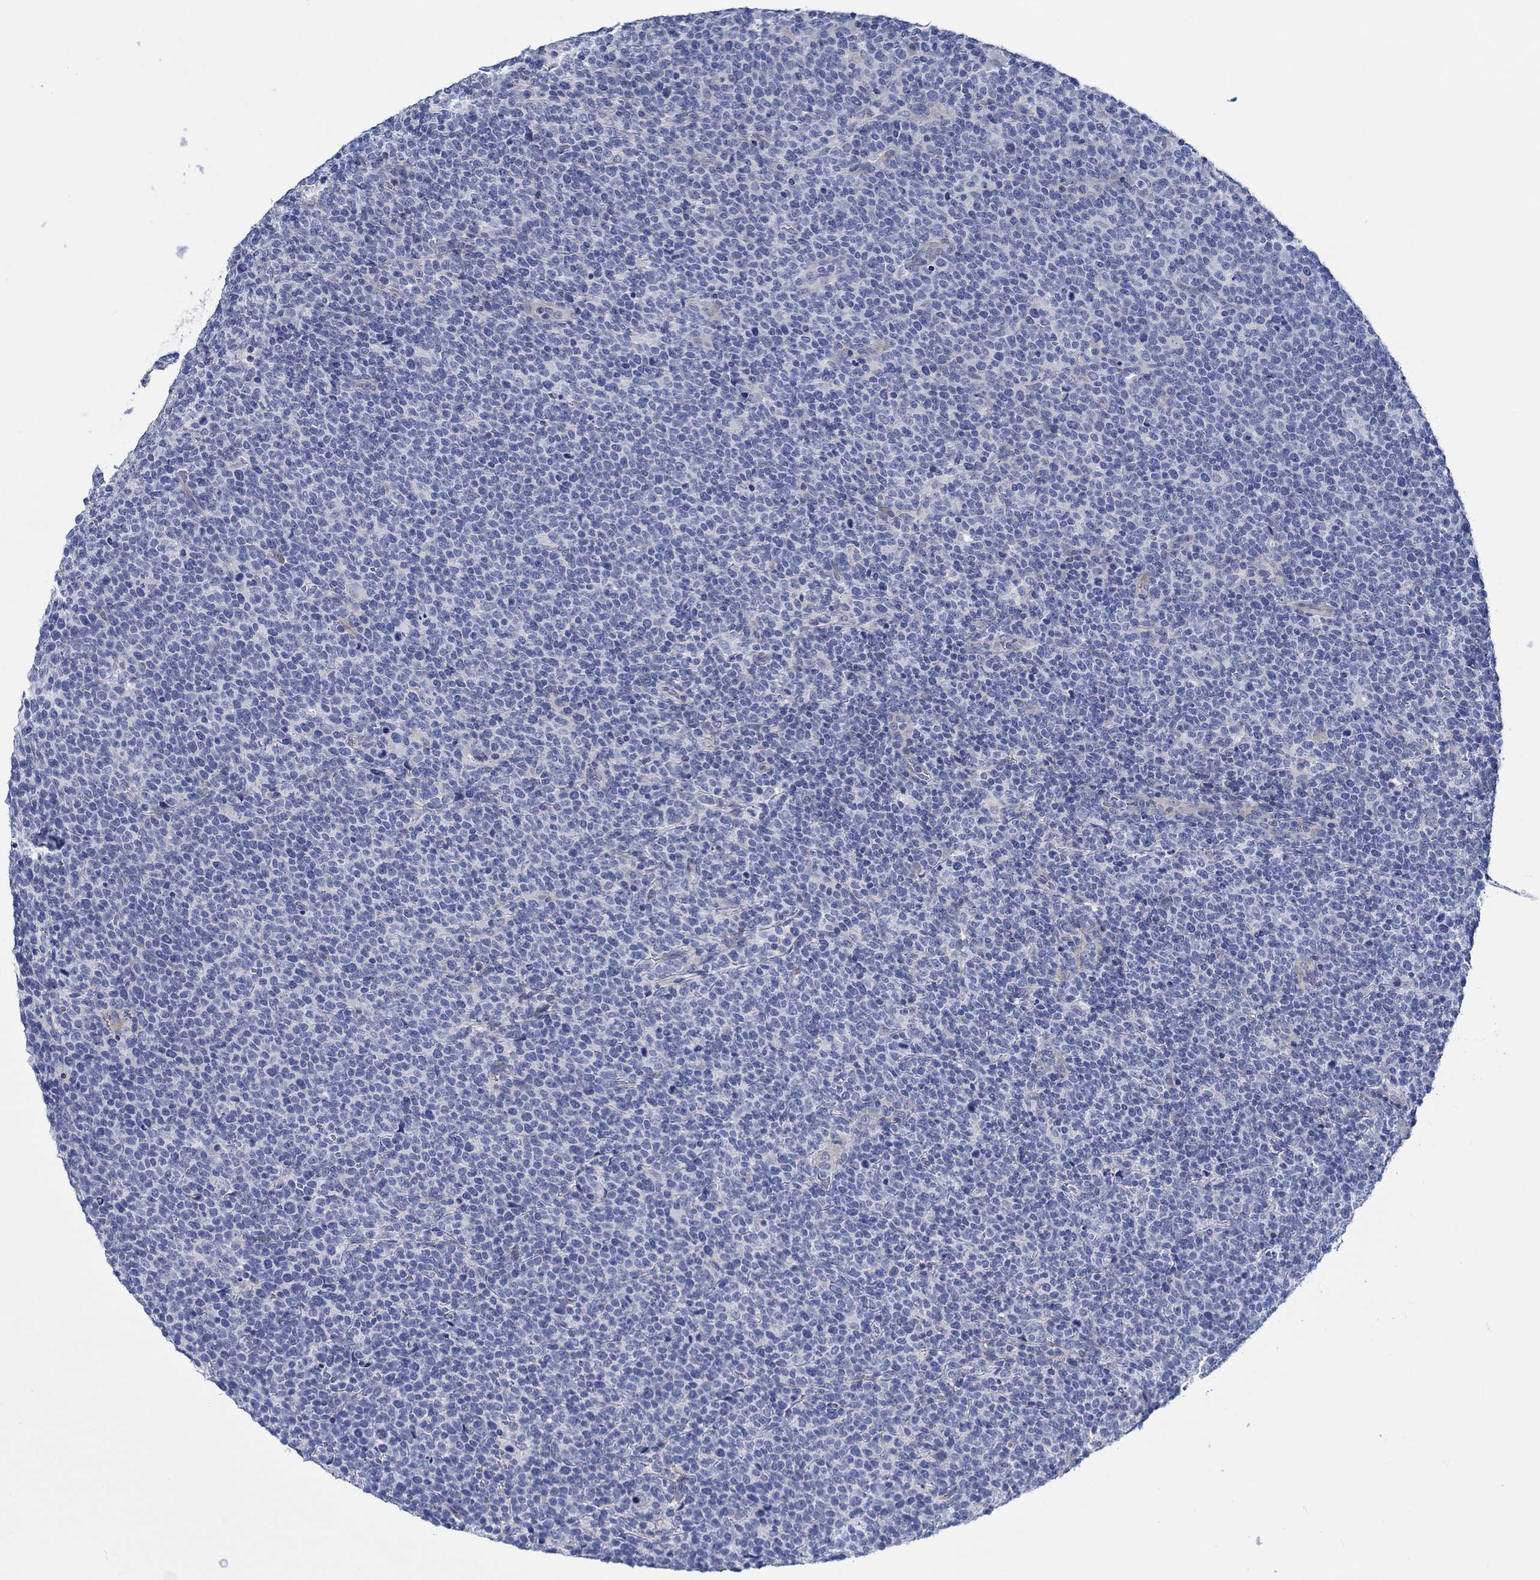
{"staining": {"intensity": "negative", "quantity": "none", "location": "none"}, "tissue": "lymphoma", "cell_type": "Tumor cells", "image_type": "cancer", "snomed": [{"axis": "morphology", "description": "Malignant lymphoma, non-Hodgkin's type, High grade"}, {"axis": "topography", "description": "Lymph node"}], "caption": "Human lymphoma stained for a protein using immunohistochemistry displays no staining in tumor cells.", "gene": "SVEP1", "patient": {"sex": "male", "age": 61}}